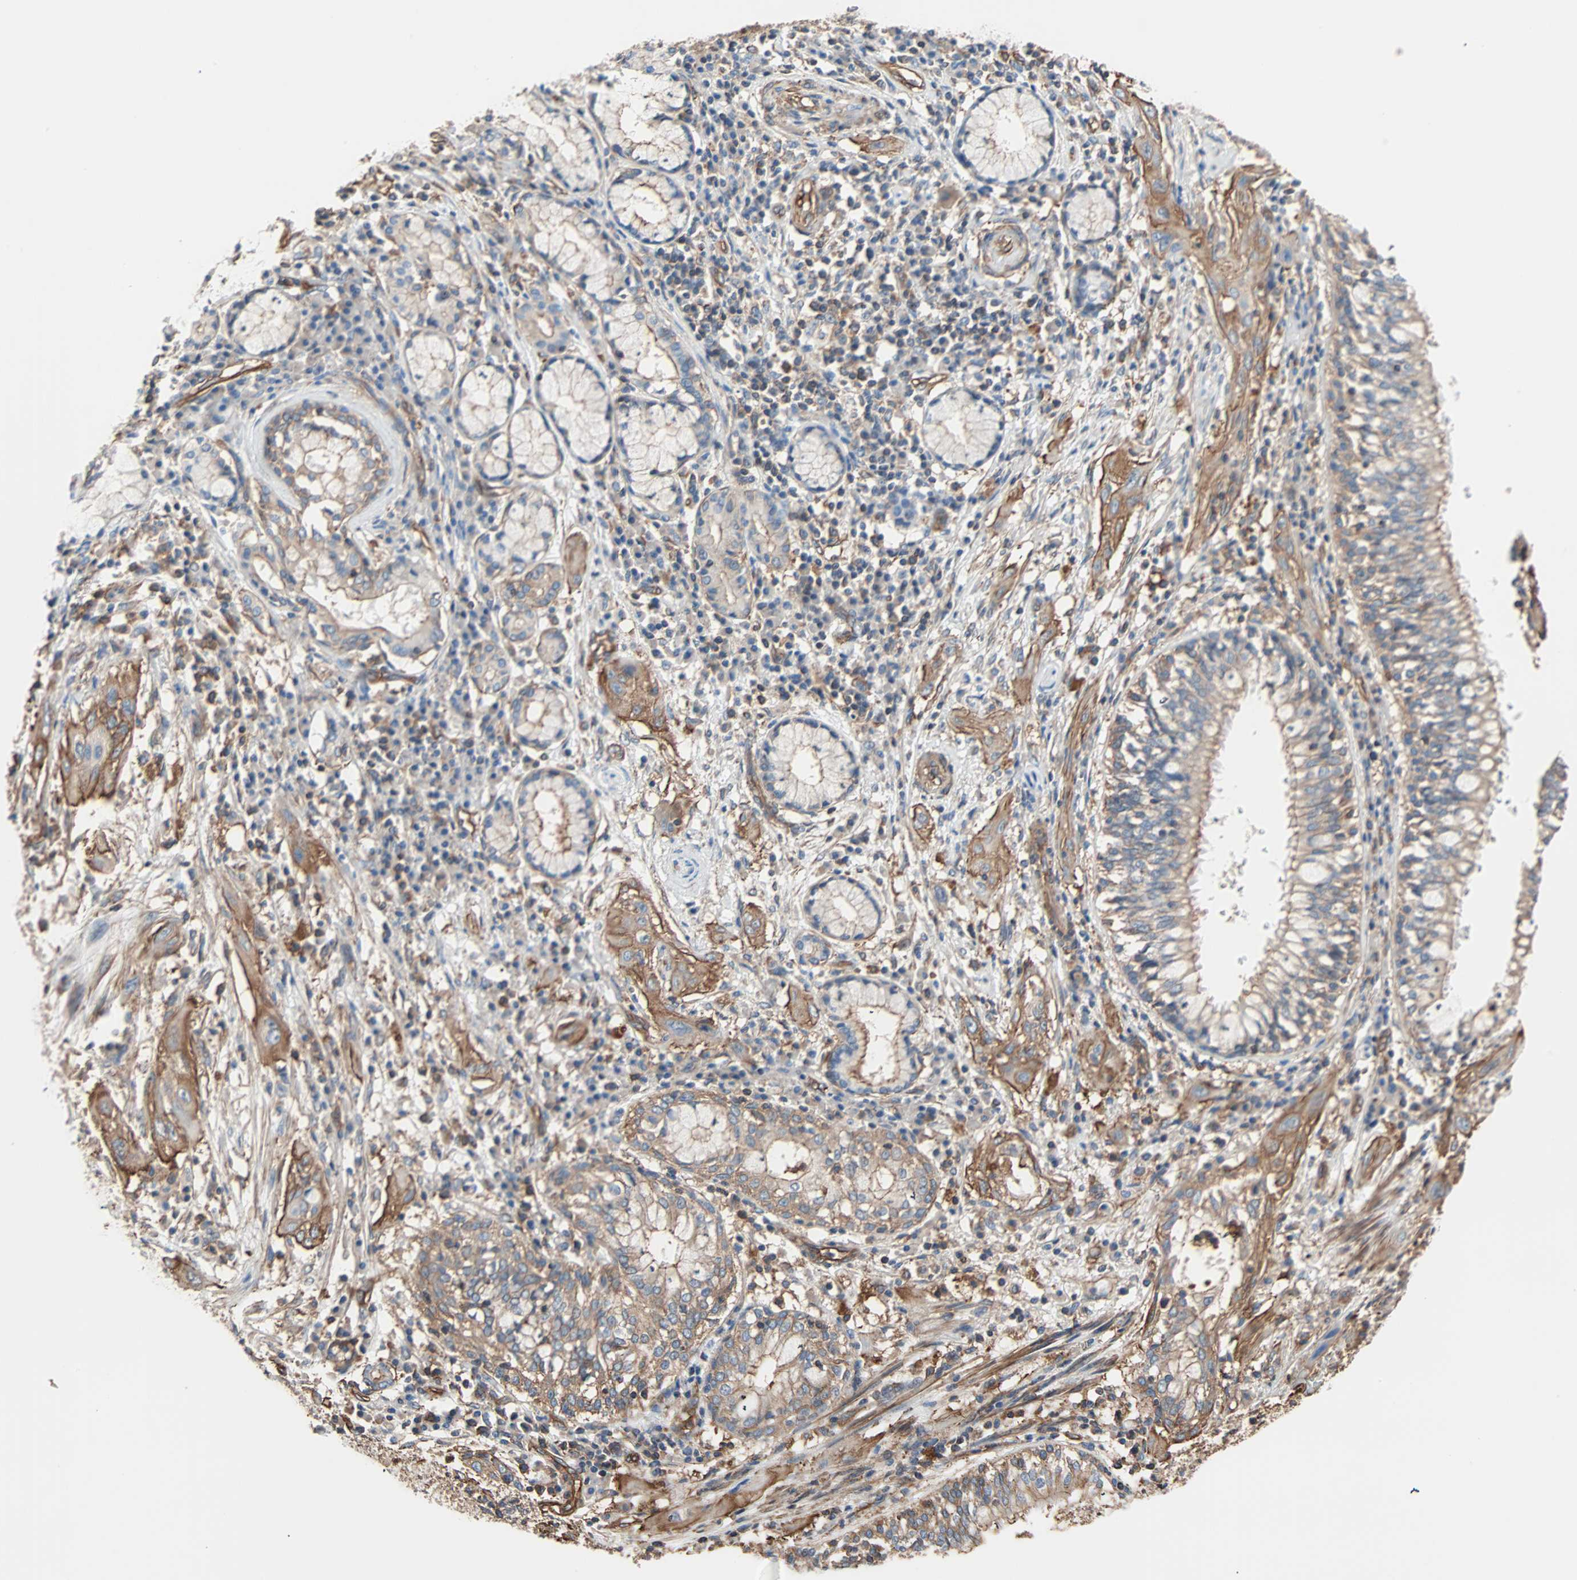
{"staining": {"intensity": "moderate", "quantity": ">75%", "location": "cytoplasmic/membranous"}, "tissue": "lung cancer", "cell_type": "Tumor cells", "image_type": "cancer", "snomed": [{"axis": "morphology", "description": "Squamous cell carcinoma, NOS"}, {"axis": "topography", "description": "Lung"}], "caption": "Tumor cells display moderate cytoplasmic/membranous positivity in about >75% of cells in lung squamous cell carcinoma. The protein of interest is shown in brown color, while the nuclei are stained blue.", "gene": "GALNT10", "patient": {"sex": "female", "age": 47}}